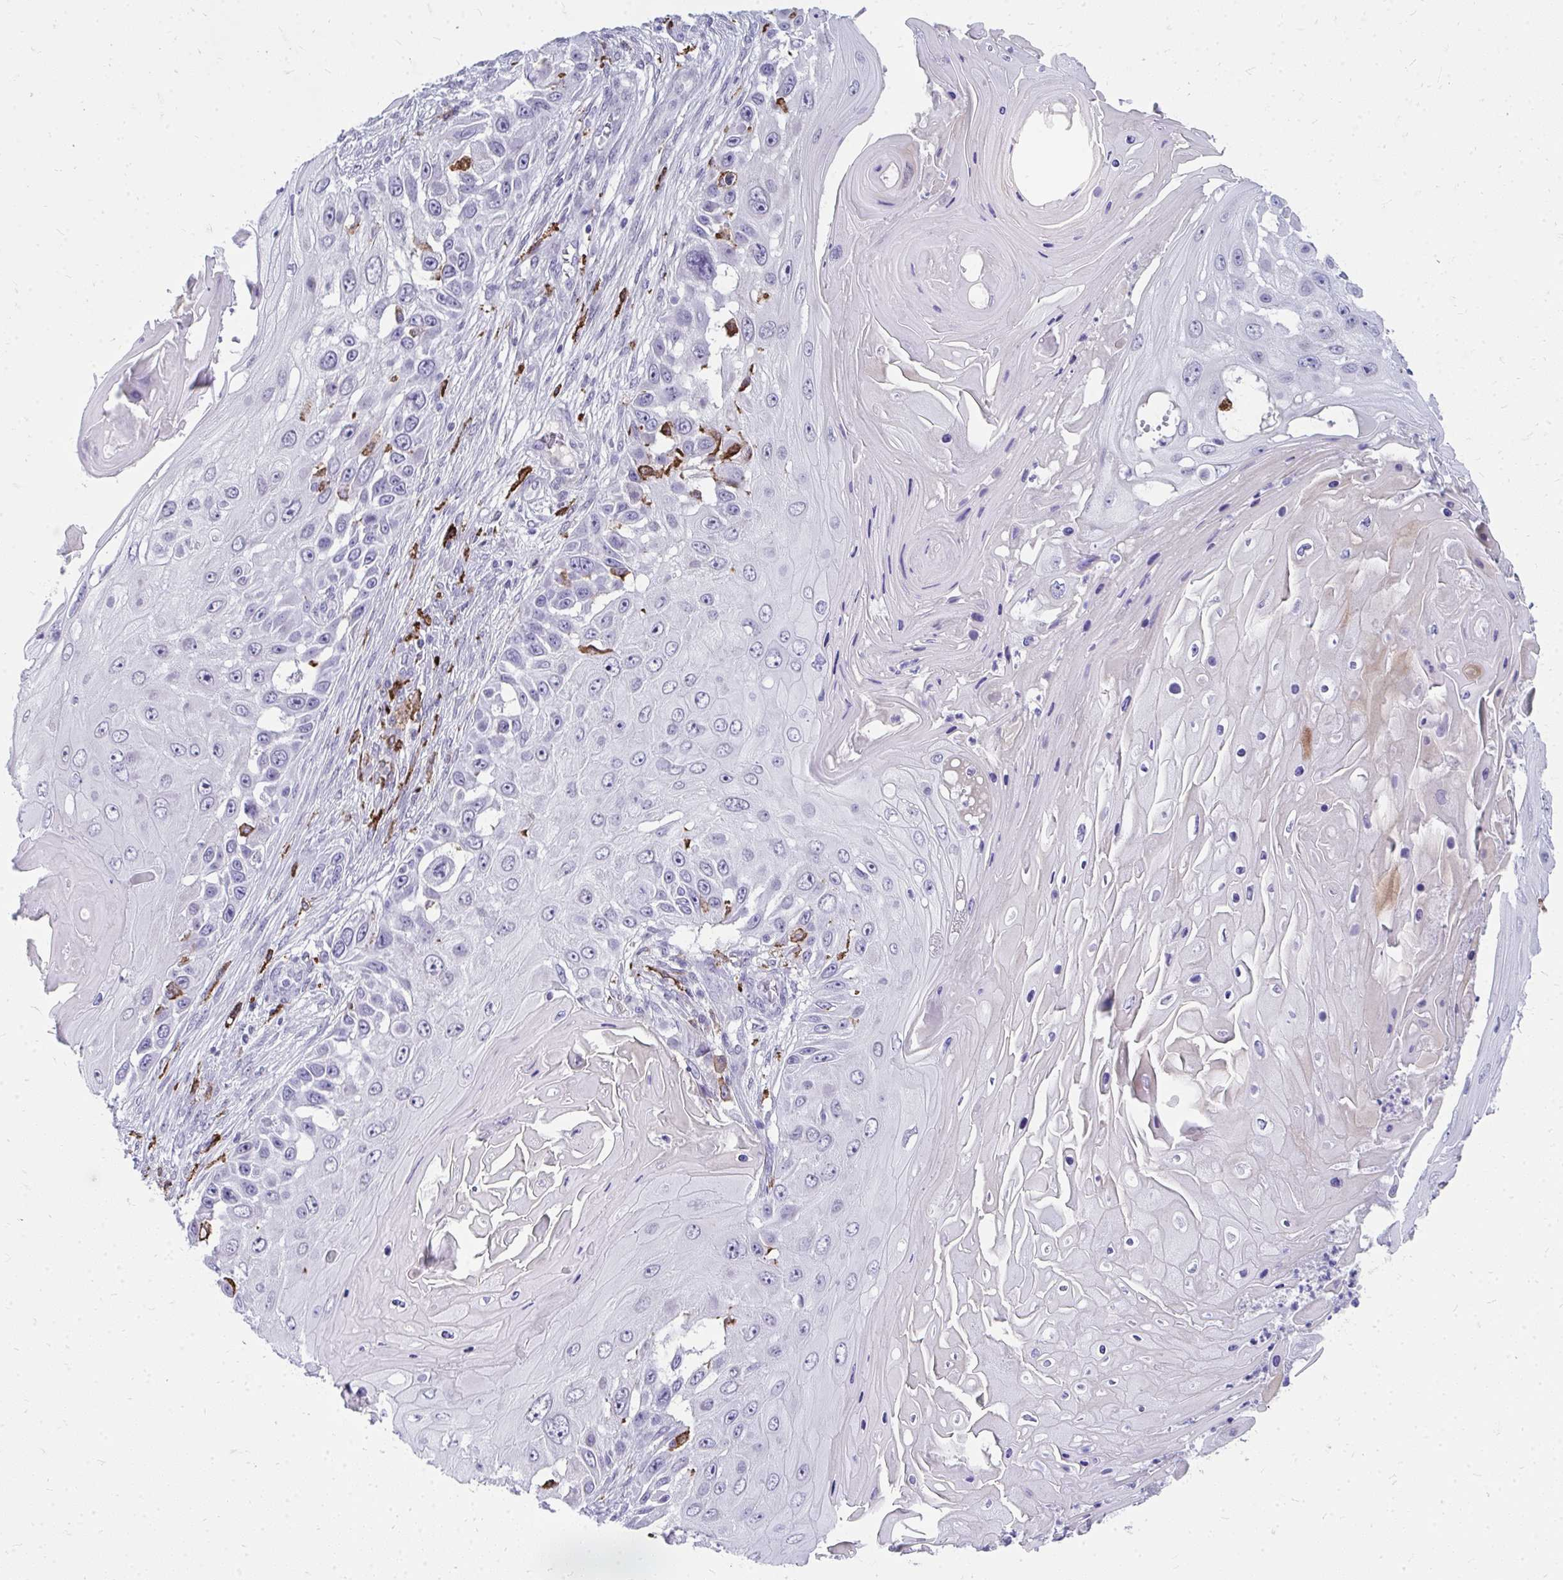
{"staining": {"intensity": "negative", "quantity": "none", "location": "none"}, "tissue": "skin cancer", "cell_type": "Tumor cells", "image_type": "cancer", "snomed": [{"axis": "morphology", "description": "Squamous cell carcinoma, NOS"}, {"axis": "topography", "description": "Skin"}], "caption": "The image exhibits no significant positivity in tumor cells of squamous cell carcinoma (skin).", "gene": "CD163", "patient": {"sex": "female", "age": 44}}